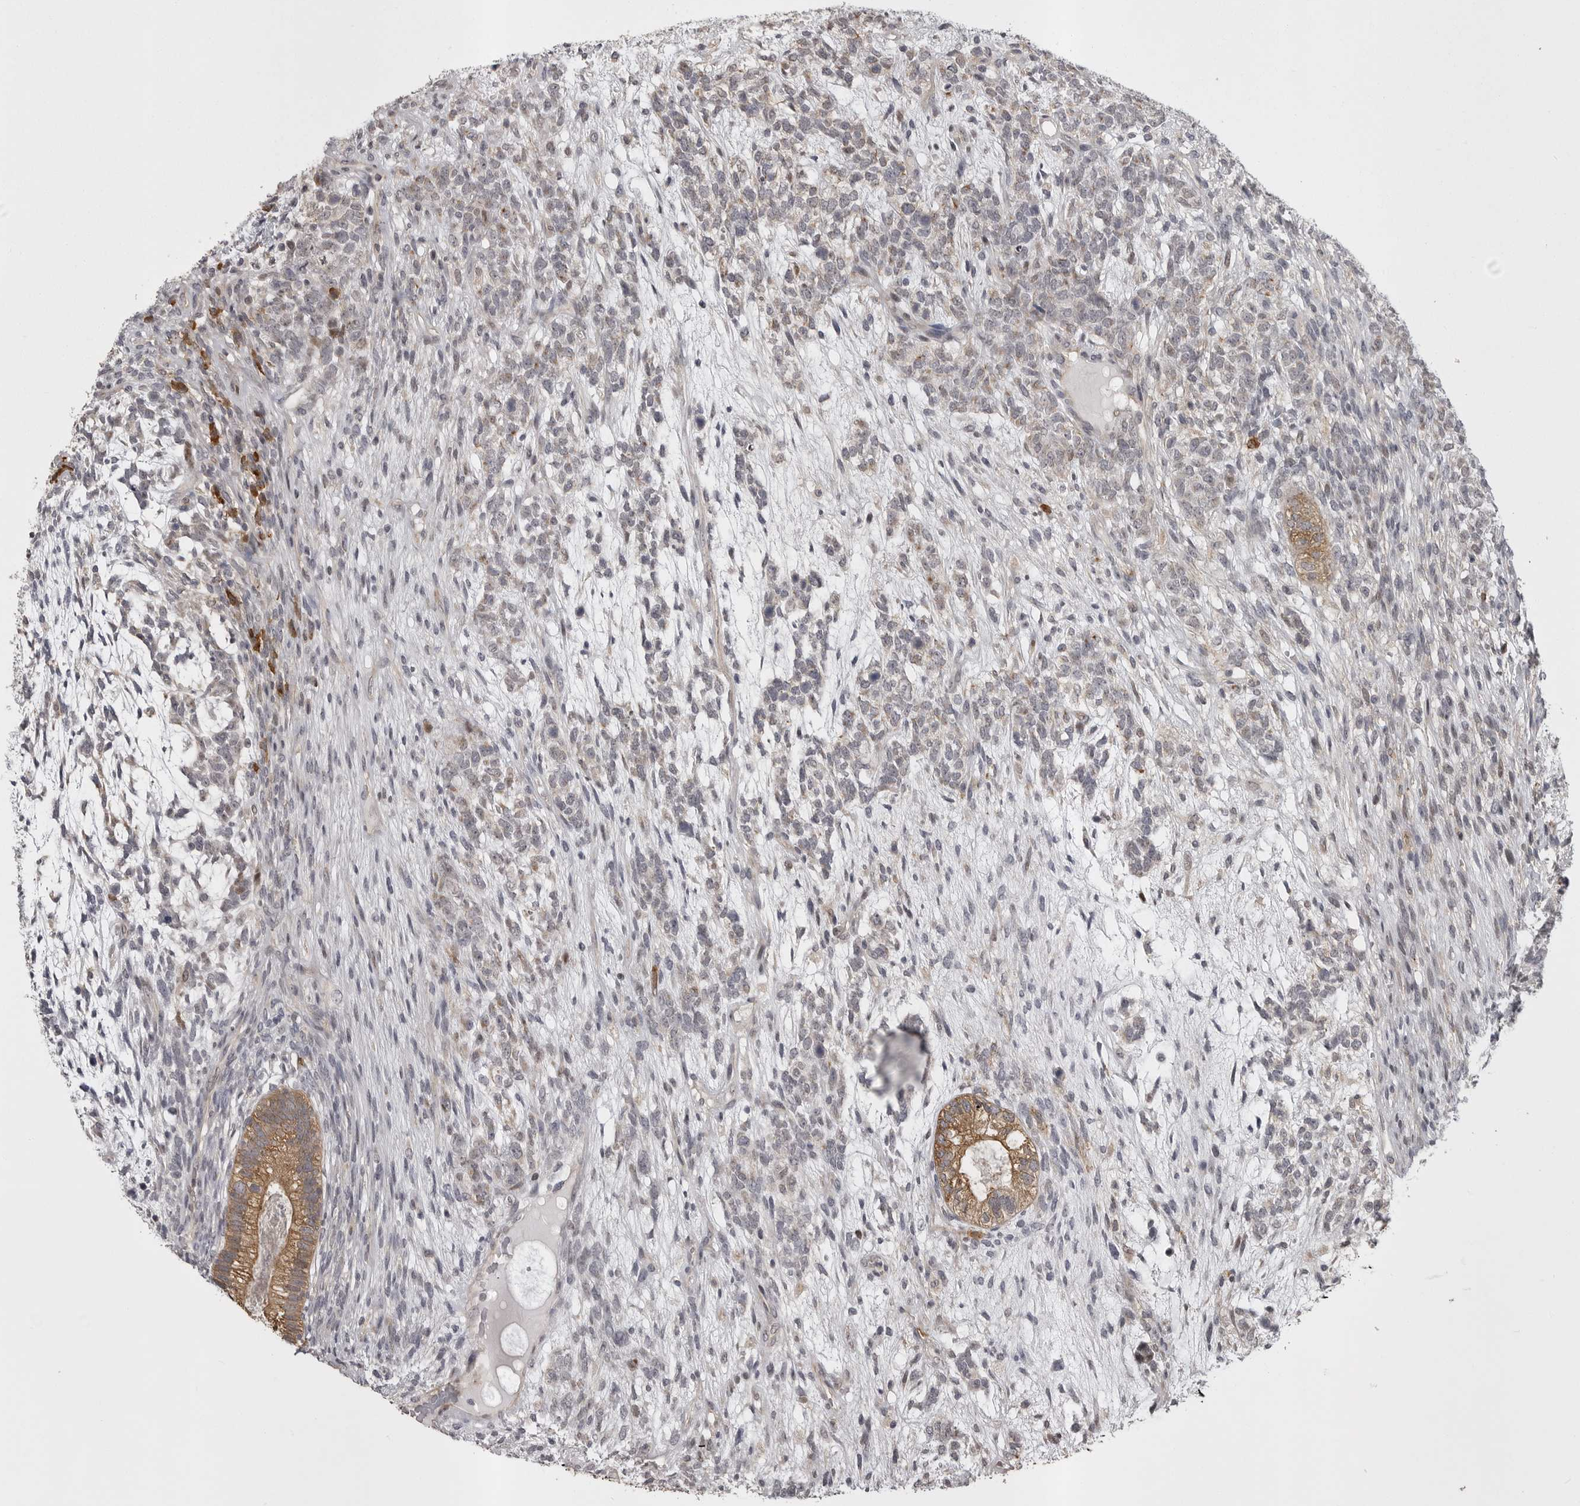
{"staining": {"intensity": "moderate", "quantity": "25%-75%", "location": "cytoplasmic/membranous"}, "tissue": "testis cancer", "cell_type": "Tumor cells", "image_type": "cancer", "snomed": [{"axis": "morphology", "description": "Seminoma, NOS"}, {"axis": "morphology", "description": "Carcinoma, Embryonal, NOS"}, {"axis": "topography", "description": "Testis"}], "caption": "Immunohistochemistry of human testis cancer reveals medium levels of moderate cytoplasmic/membranous staining in about 25%-75% of tumor cells.", "gene": "SNX16", "patient": {"sex": "male", "age": 28}}